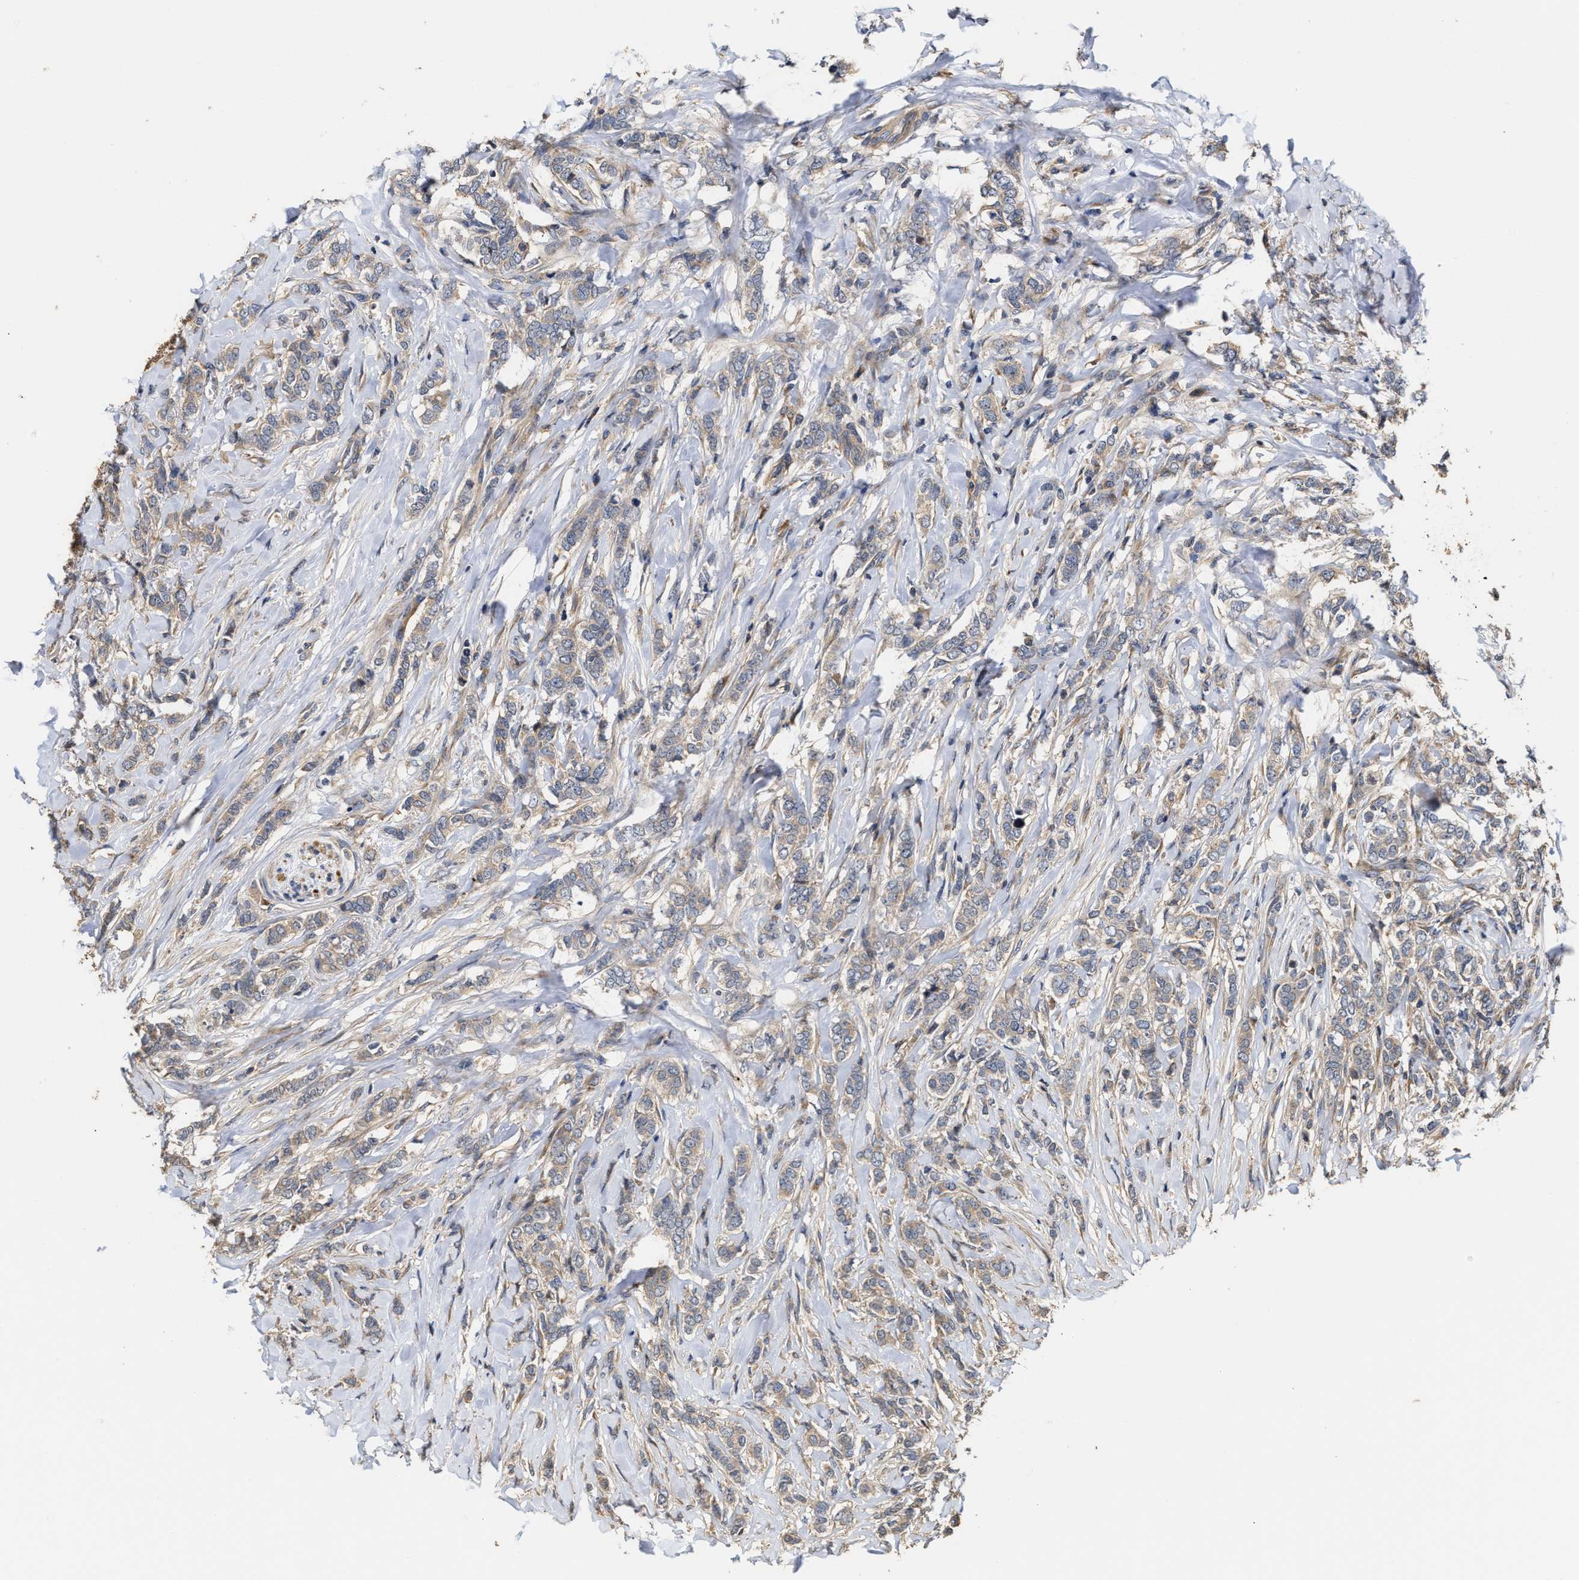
{"staining": {"intensity": "weak", "quantity": "25%-75%", "location": "cytoplasmic/membranous"}, "tissue": "breast cancer", "cell_type": "Tumor cells", "image_type": "cancer", "snomed": [{"axis": "morphology", "description": "Lobular carcinoma"}, {"axis": "topography", "description": "Skin"}, {"axis": "topography", "description": "Breast"}], "caption": "A histopathology image showing weak cytoplasmic/membranous staining in approximately 25%-75% of tumor cells in lobular carcinoma (breast), as visualized by brown immunohistochemical staining.", "gene": "CLIP2", "patient": {"sex": "female", "age": 46}}